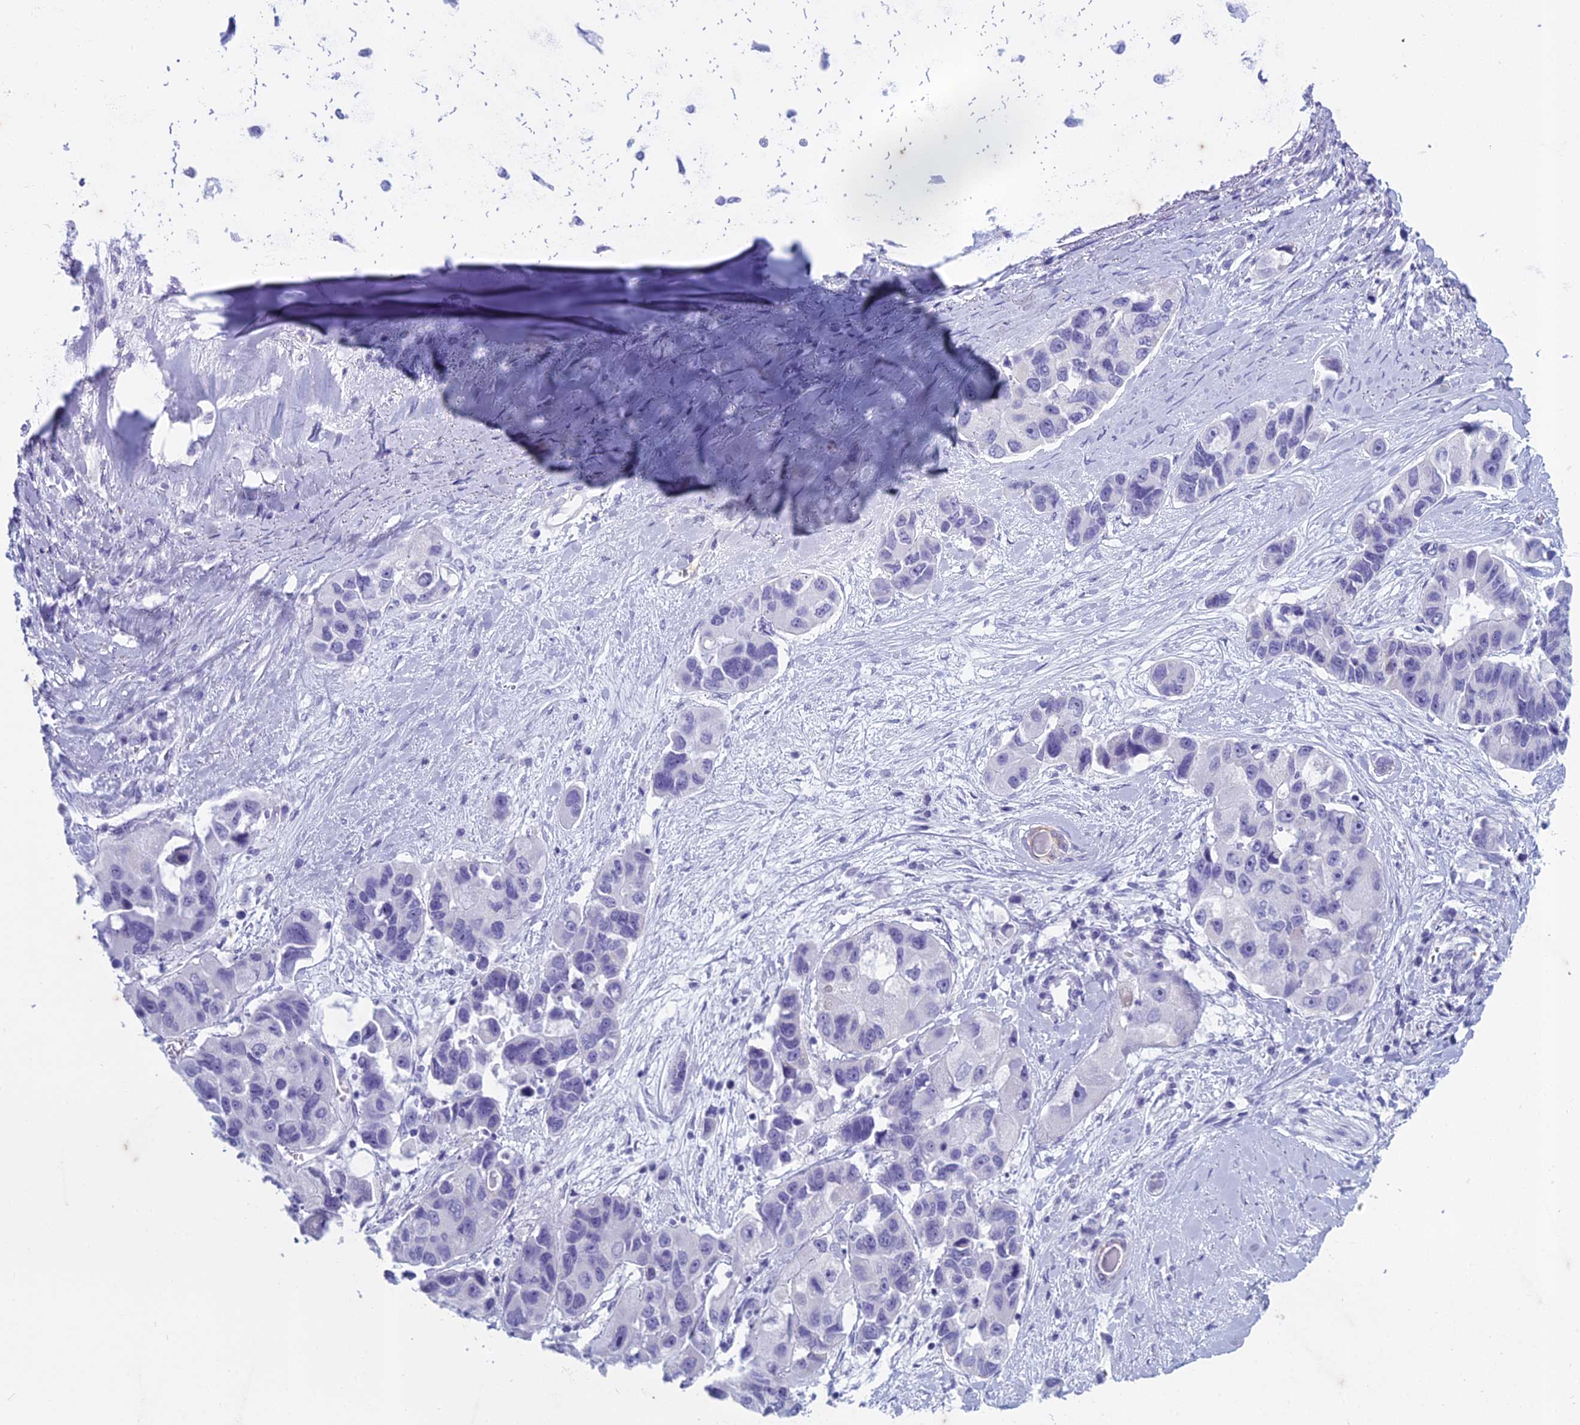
{"staining": {"intensity": "negative", "quantity": "none", "location": "none"}, "tissue": "lung cancer", "cell_type": "Tumor cells", "image_type": "cancer", "snomed": [{"axis": "morphology", "description": "Adenocarcinoma, NOS"}, {"axis": "topography", "description": "Lung"}], "caption": "This is a image of immunohistochemistry staining of adenocarcinoma (lung), which shows no positivity in tumor cells.", "gene": "HMGB4", "patient": {"sex": "female", "age": 54}}